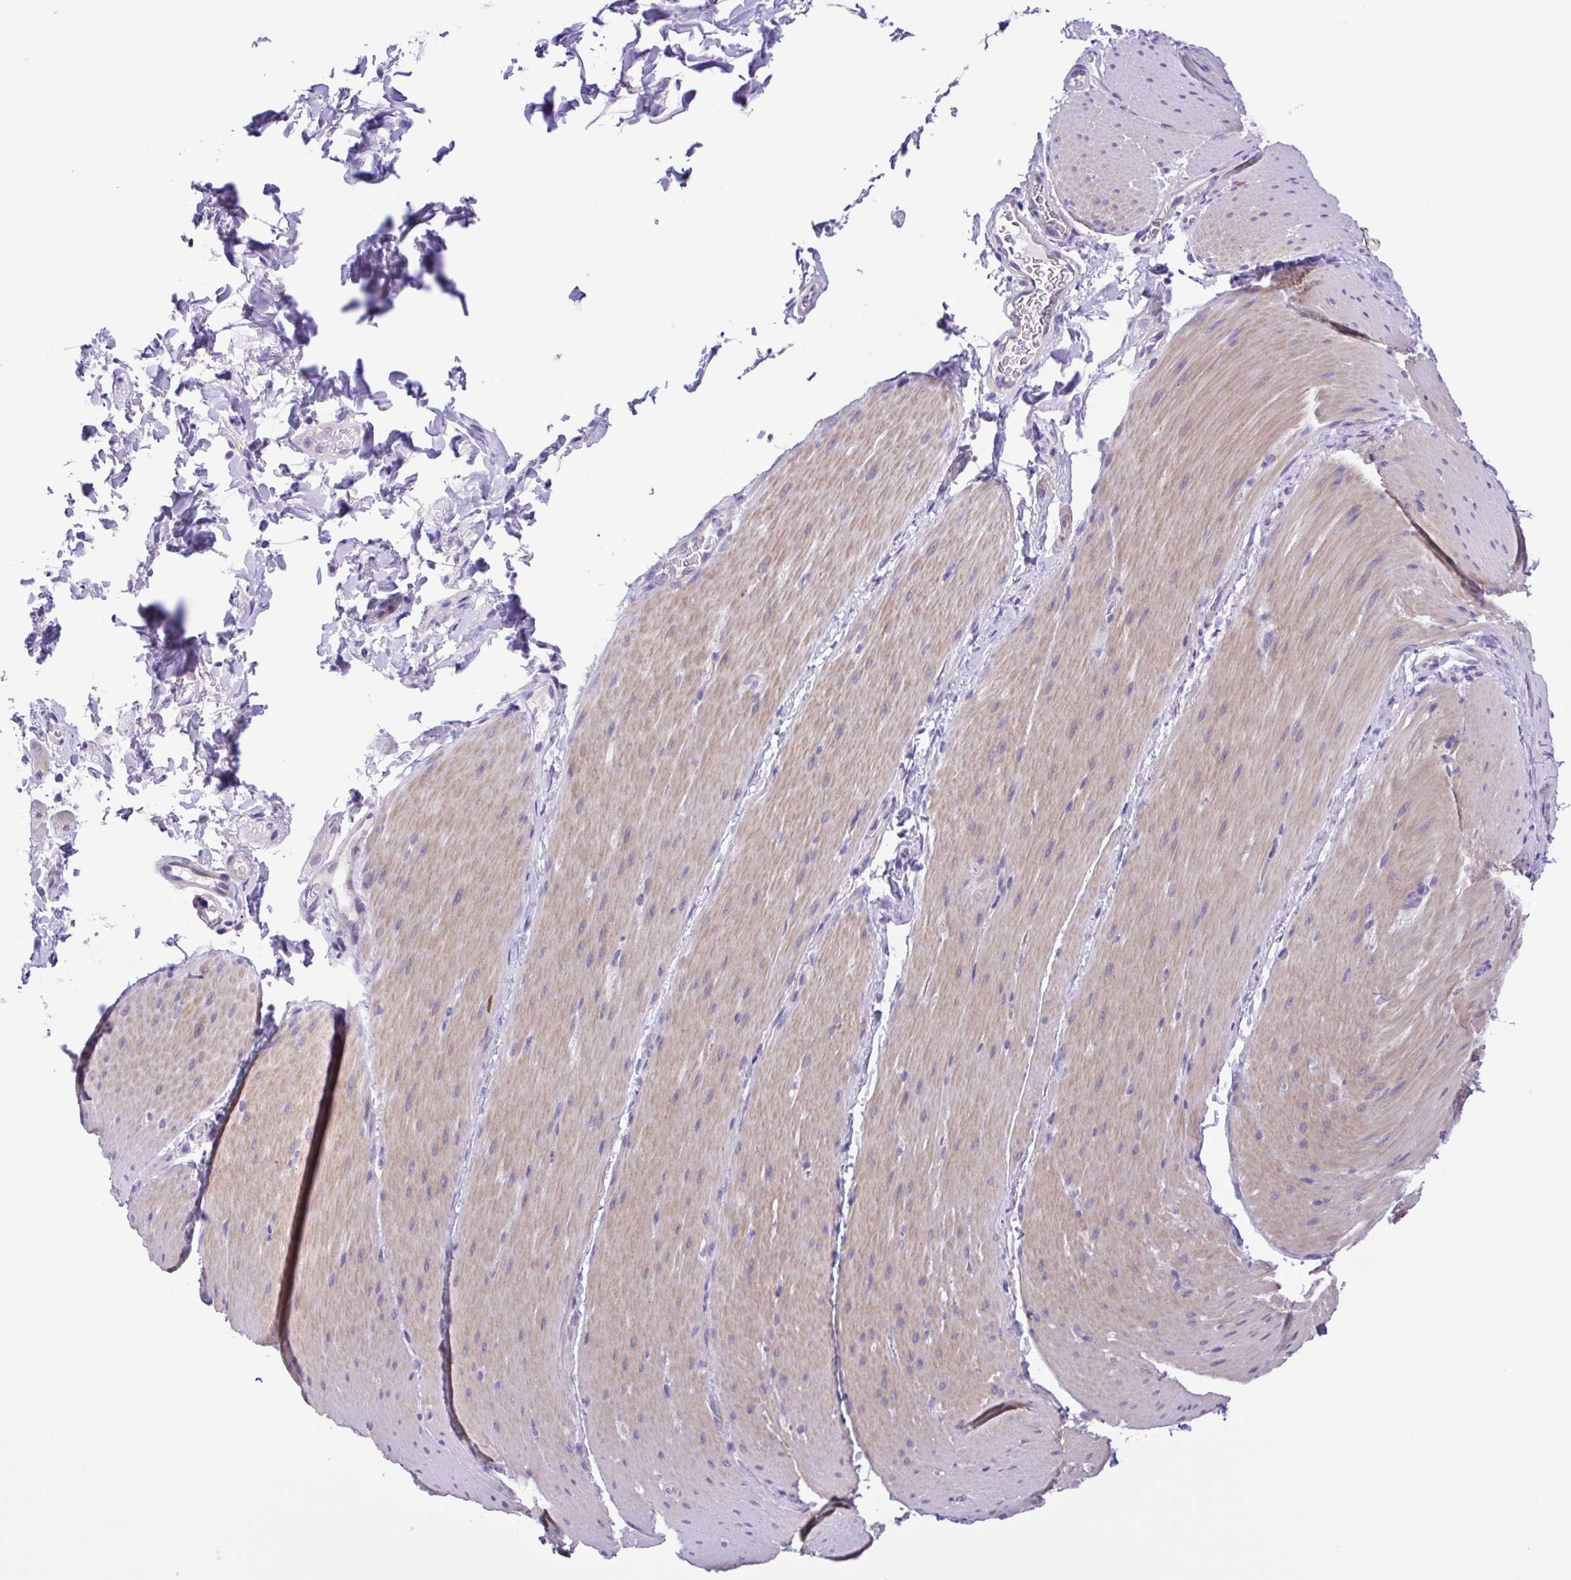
{"staining": {"intensity": "weak", "quantity": "25%-75%", "location": "cytoplasmic/membranous"}, "tissue": "smooth muscle", "cell_type": "Smooth muscle cells", "image_type": "normal", "snomed": [{"axis": "morphology", "description": "Normal tissue, NOS"}, {"axis": "topography", "description": "Smooth muscle"}, {"axis": "topography", "description": "Colon"}], "caption": "High-power microscopy captured an immunohistochemistry (IHC) micrograph of benign smooth muscle, revealing weak cytoplasmic/membranous staining in about 25%-75% of smooth muscle cells. The staining was performed using DAB (3,3'-diaminobenzidine) to visualize the protein expression in brown, while the nuclei were stained in blue with hematoxylin (Magnification: 20x).", "gene": "ISM2", "patient": {"sex": "male", "age": 73}}